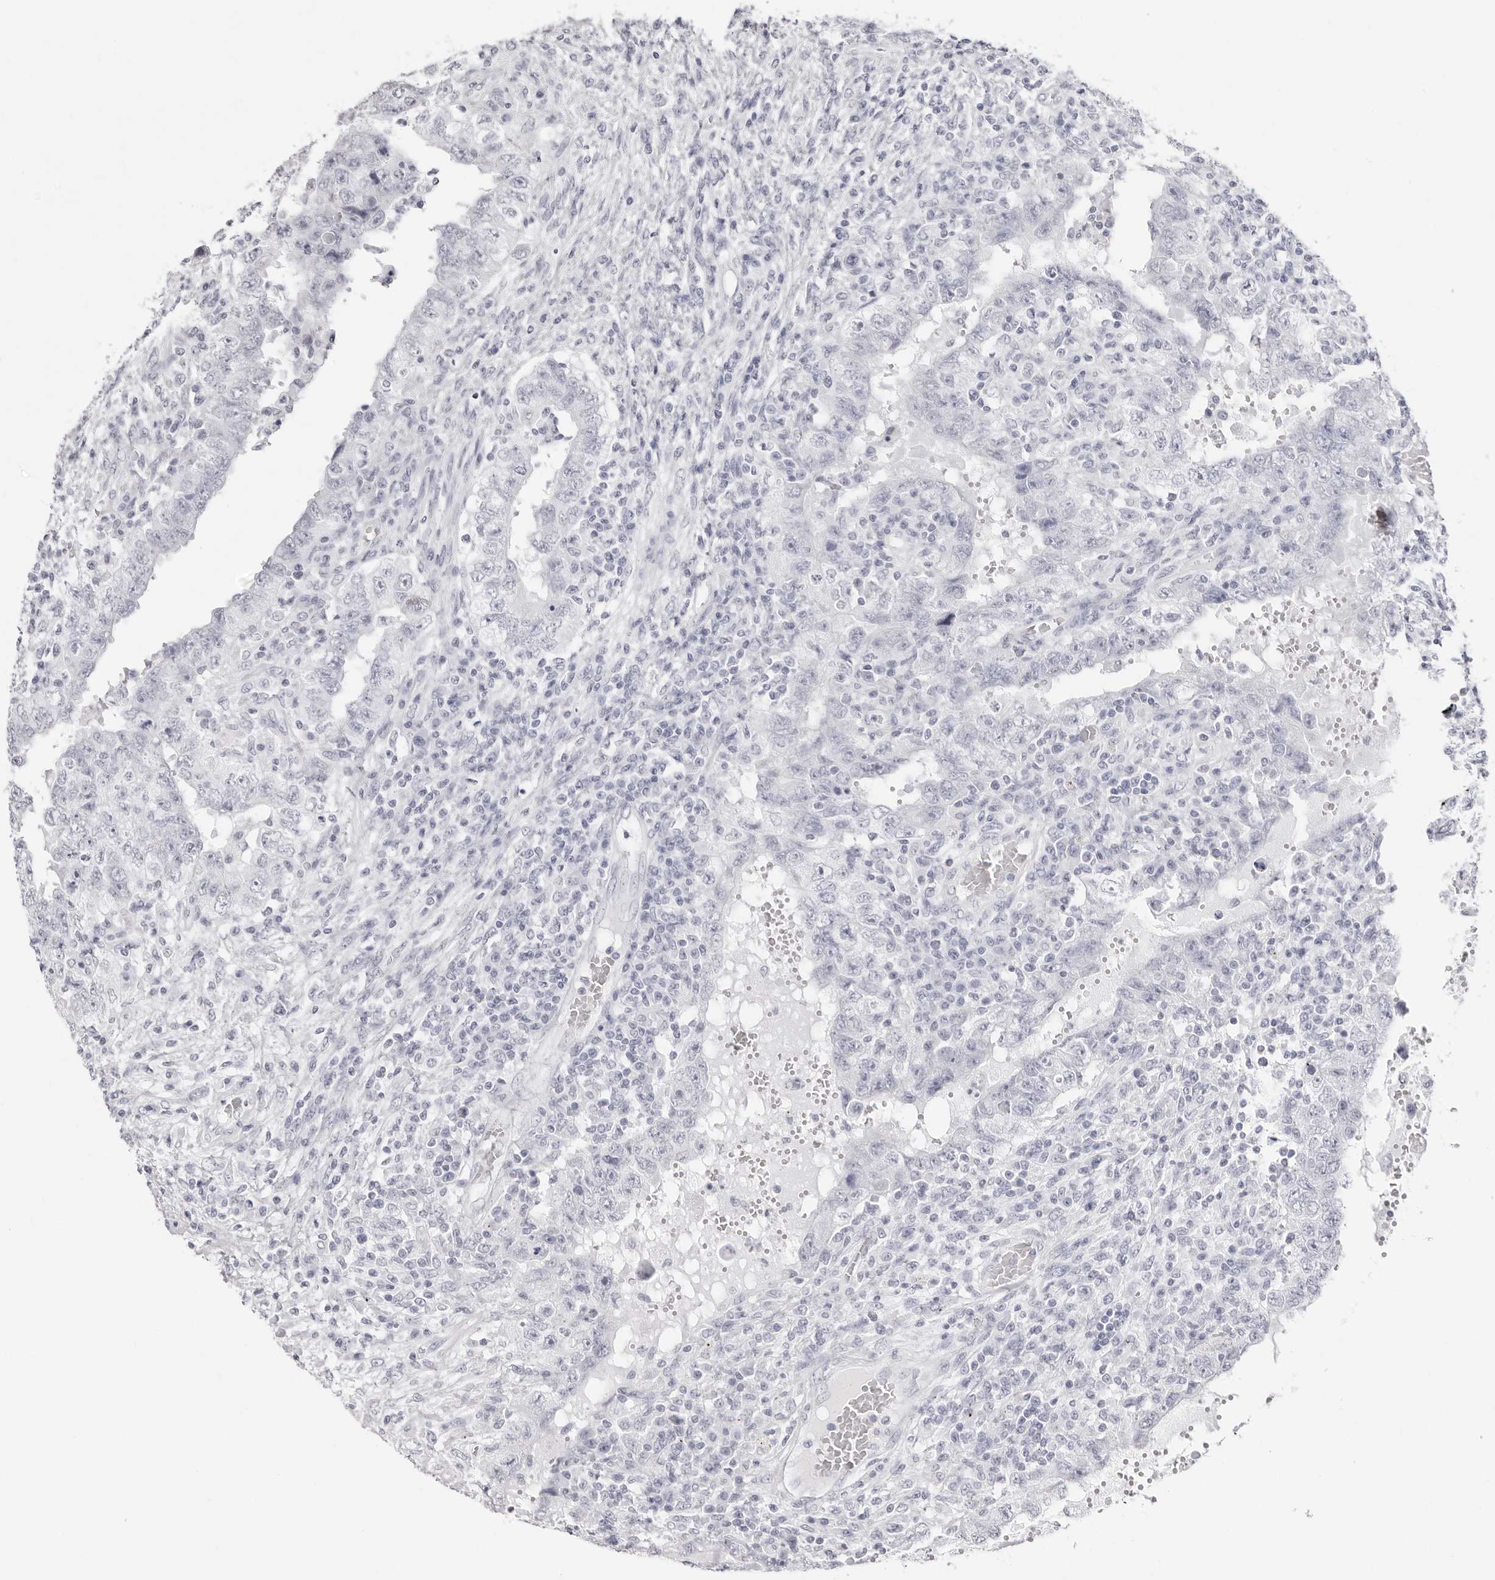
{"staining": {"intensity": "negative", "quantity": "none", "location": "none"}, "tissue": "testis cancer", "cell_type": "Tumor cells", "image_type": "cancer", "snomed": [{"axis": "morphology", "description": "Carcinoma, Embryonal, NOS"}, {"axis": "topography", "description": "Testis"}], "caption": "Embryonal carcinoma (testis) stained for a protein using immunohistochemistry (IHC) demonstrates no expression tumor cells.", "gene": "INSL3", "patient": {"sex": "male", "age": 26}}